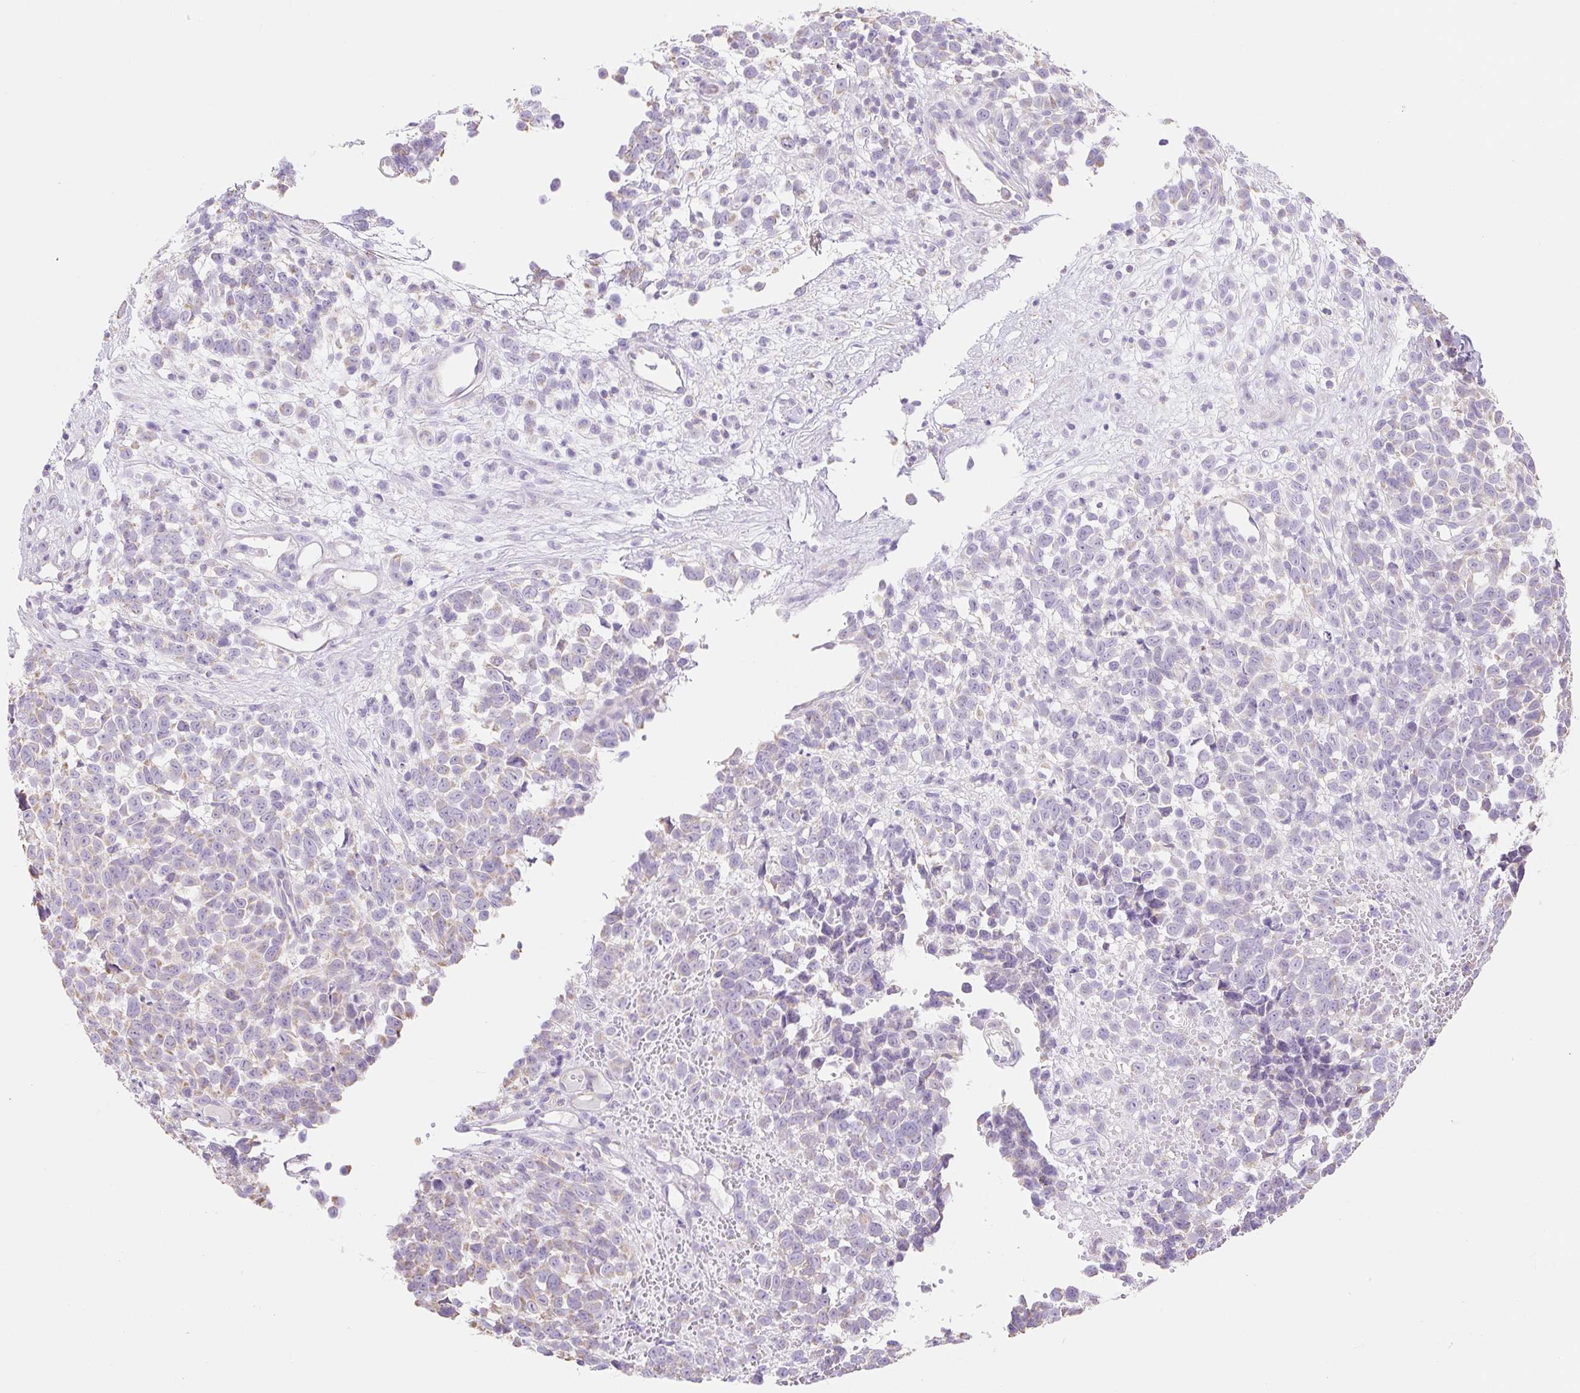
{"staining": {"intensity": "negative", "quantity": "none", "location": "none"}, "tissue": "melanoma", "cell_type": "Tumor cells", "image_type": "cancer", "snomed": [{"axis": "morphology", "description": "Malignant melanoma, NOS"}, {"axis": "topography", "description": "Nose, NOS"}], "caption": "This image is of malignant melanoma stained with immunohistochemistry to label a protein in brown with the nuclei are counter-stained blue. There is no positivity in tumor cells.", "gene": "DHX35", "patient": {"sex": "female", "age": 48}}